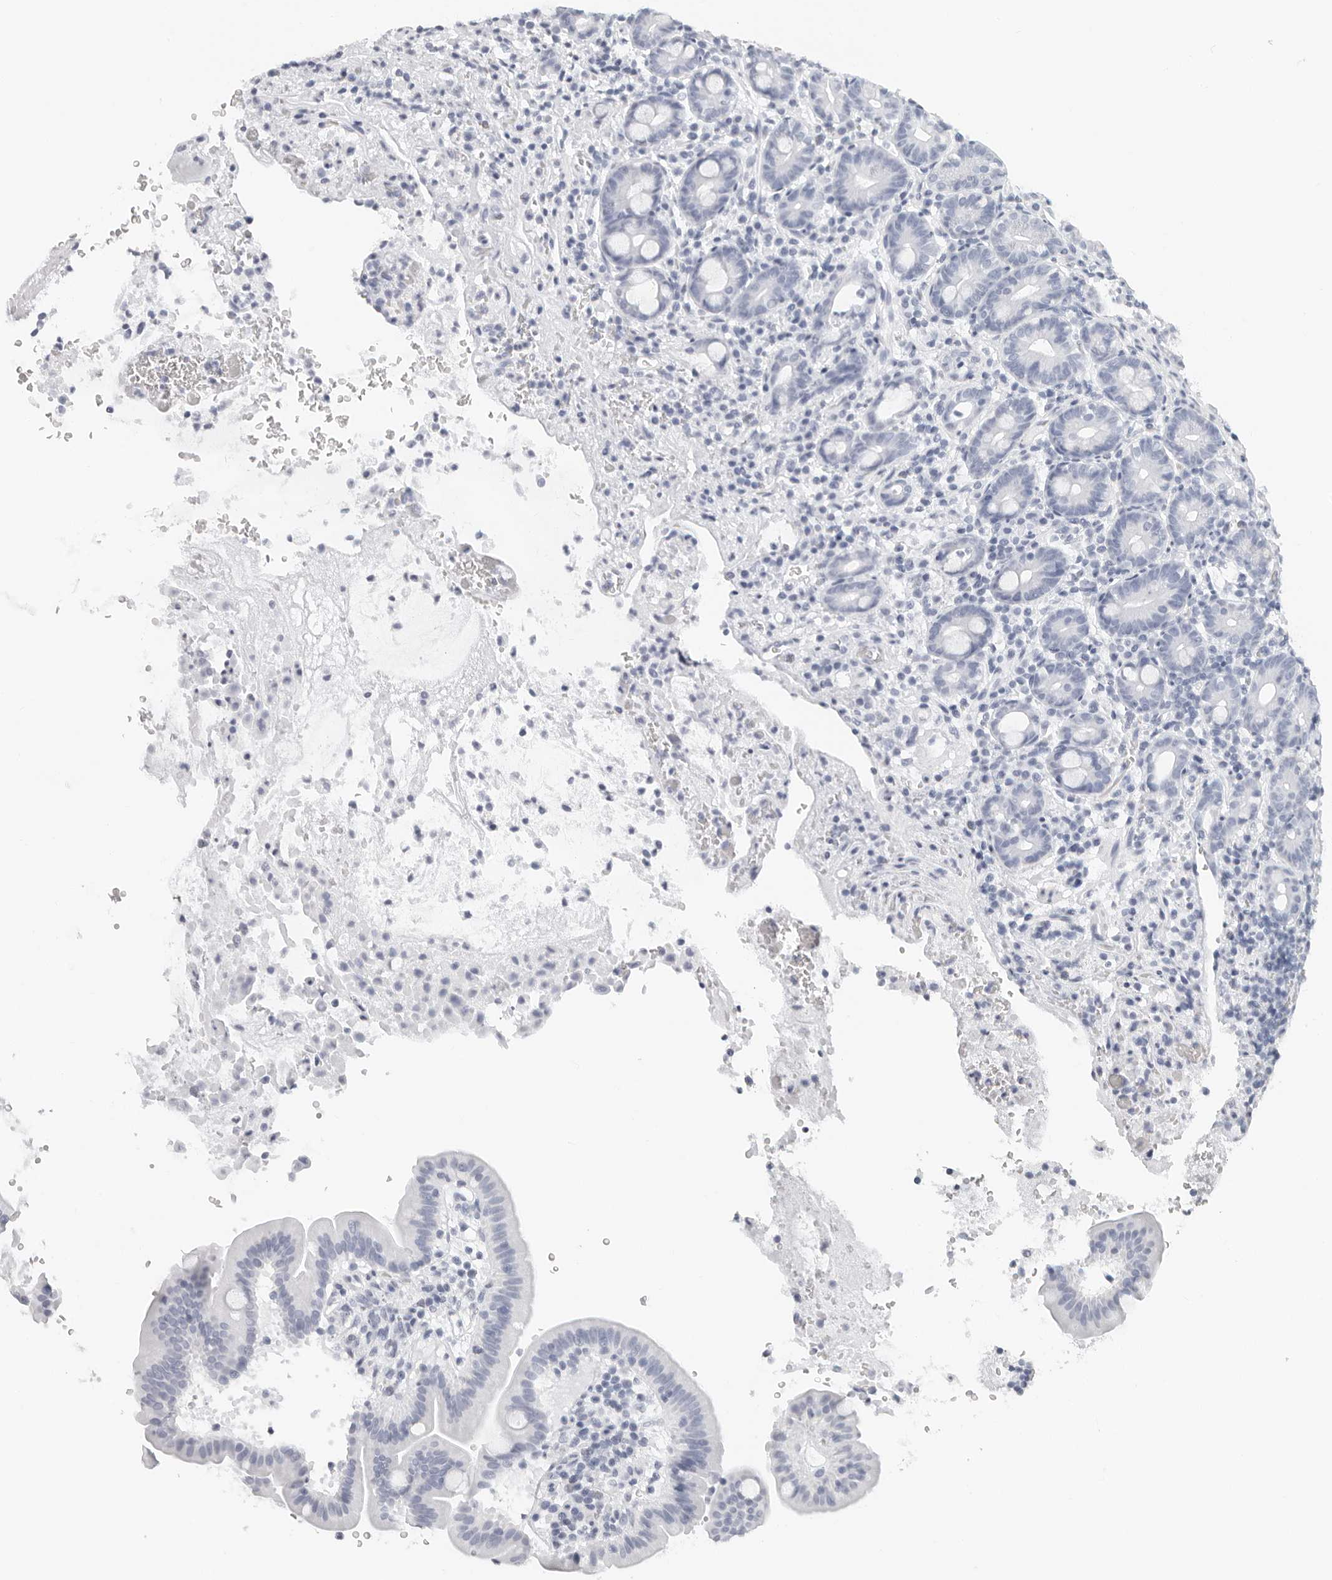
{"staining": {"intensity": "negative", "quantity": "none", "location": "none"}, "tissue": "duodenum", "cell_type": "Glandular cells", "image_type": "normal", "snomed": [{"axis": "morphology", "description": "Normal tissue, NOS"}, {"axis": "topography", "description": "Duodenum"}], "caption": "An immunohistochemistry (IHC) histopathology image of normal duodenum is shown. There is no staining in glandular cells of duodenum. The staining was performed using DAB (3,3'-diaminobenzidine) to visualize the protein expression in brown, while the nuclei were stained in blue with hematoxylin (Magnification: 20x).", "gene": "CST1", "patient": {"sex": "male", "age": 54}}